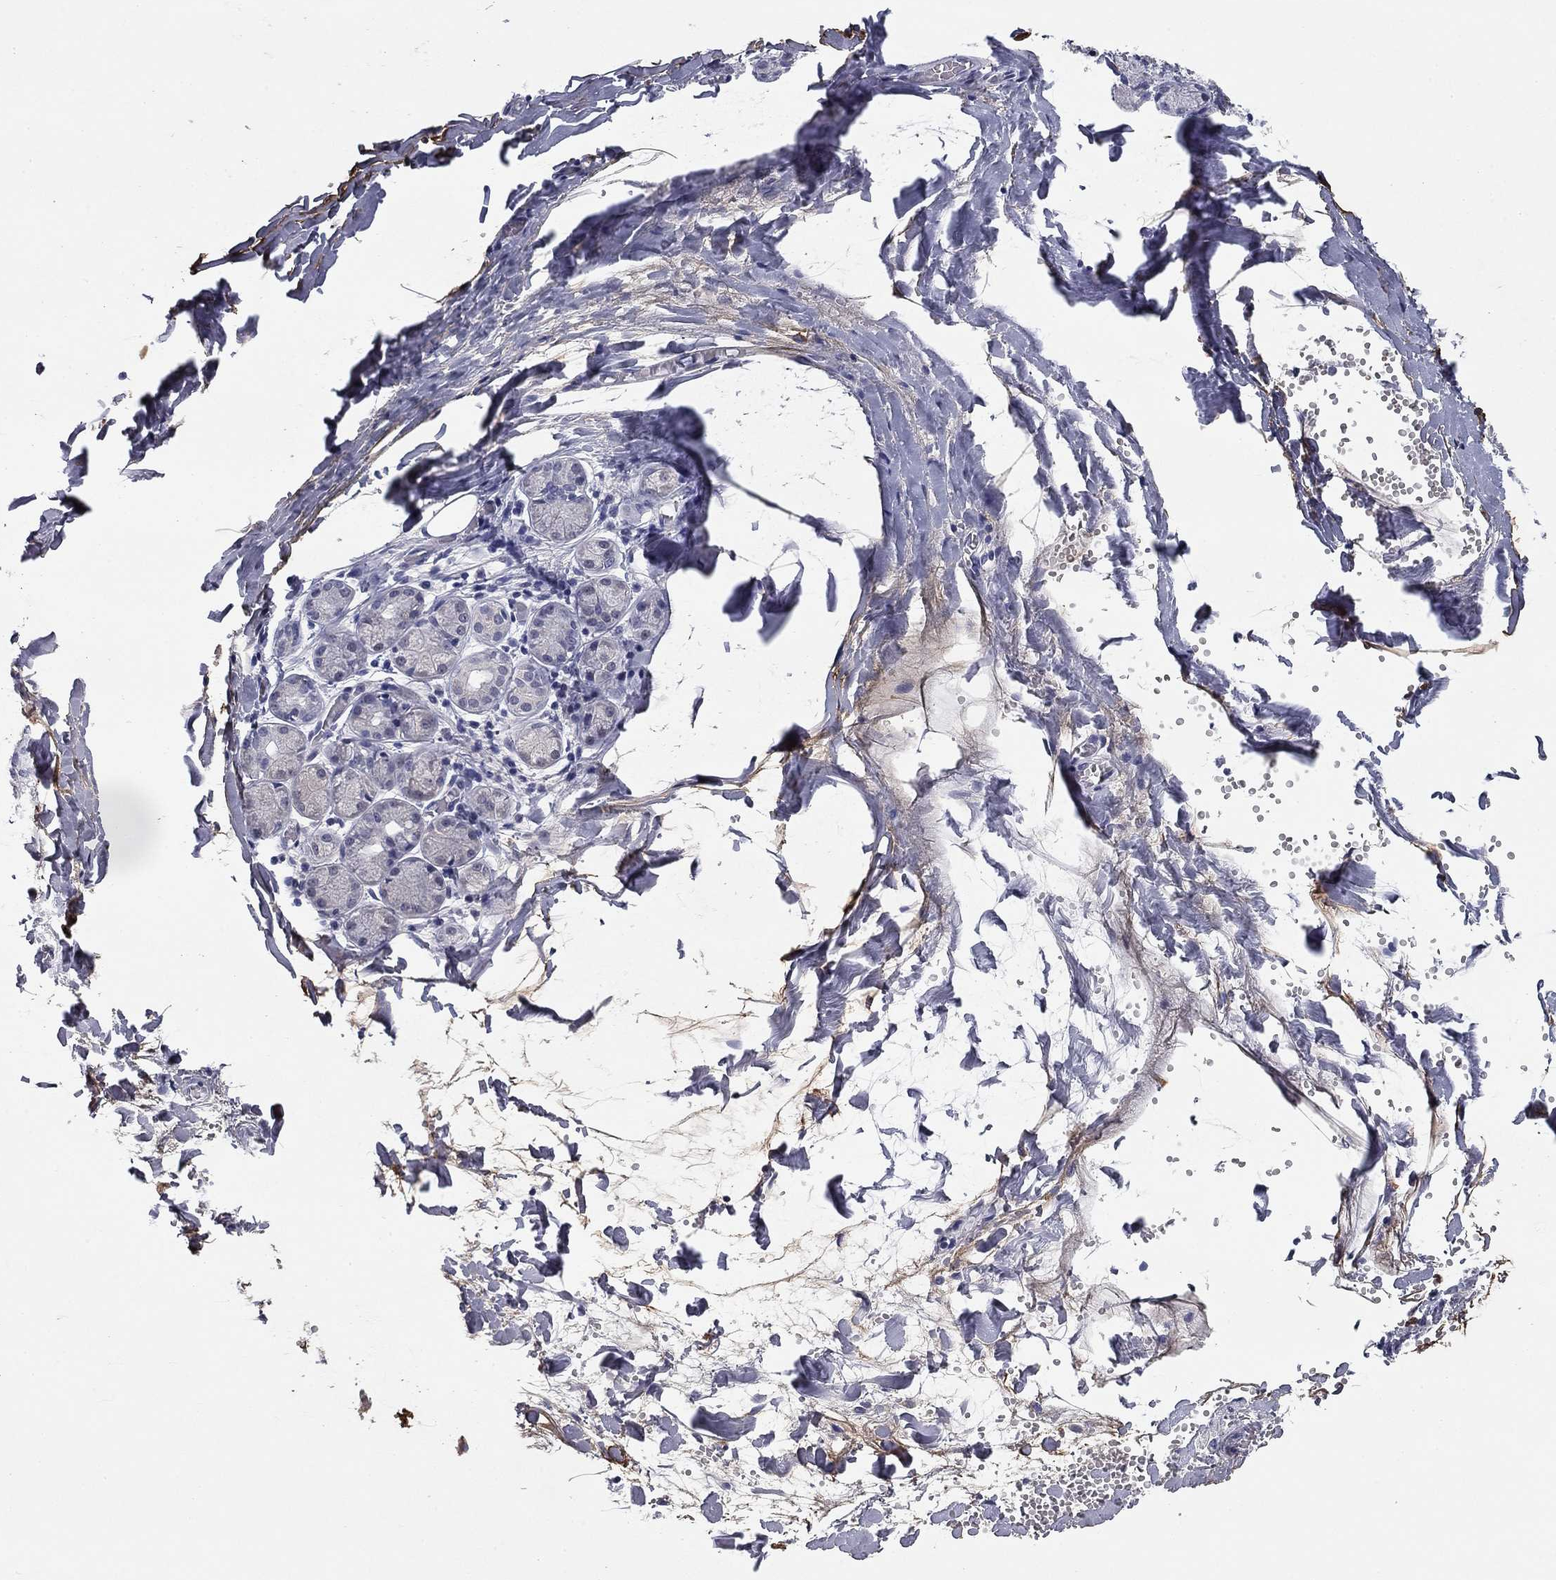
{"staining": {"intensity": "negative", "quantity": "none", "location": "none"}, "tissue": "salivary gland", "cell_type": "Glandular cells", "image_type": "normal", "snomed": [{"axis": "morphology", "description": "Normal tissue, NOS"}, {"axis": "topography", "description": "Salivary gland"}, {"axis": "topography", "description": "Peripheral nerve tissue"}], "caption": "The IHC histopathology image has no significant expression in glandular cells of salivary gland. (Stains: DAB (3,3'-diaminobenzidine) IHC with hematoxylin counter stain, Microscopy: brightfield microscopy at high magnification).", "gene": "REXO5", "patient": {"sex": "female", "age": 24}}